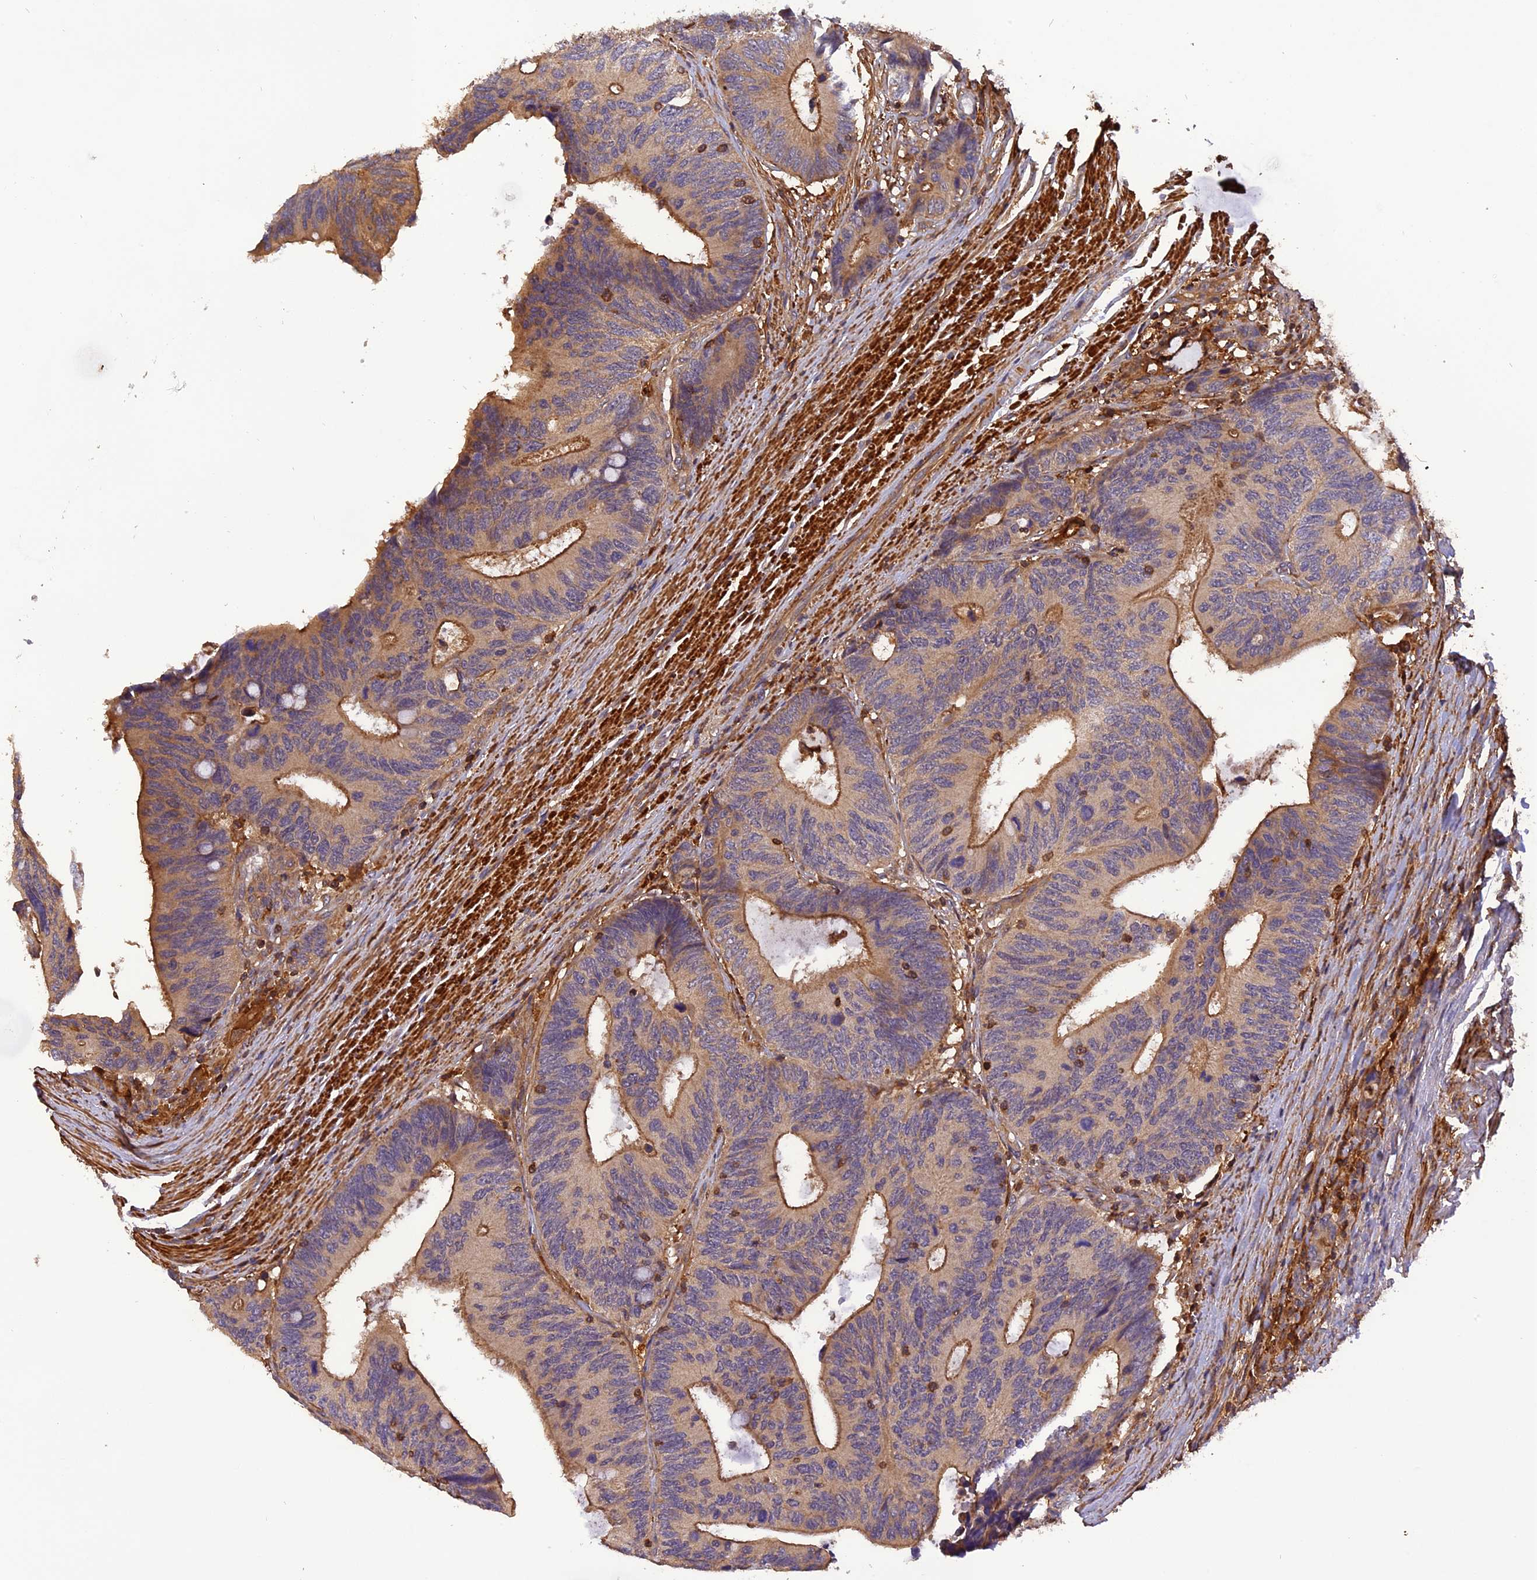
{"staining": {"intensity": "moderate", "quantity": ">75%", "location": "cytoplasmic/membranous"}, "tissue": "colorectal cancer", "cell_type": "Tumor cells", "image_type": "cancer", "snomed": [{"axis": "morphology", "description": "Adenocarcinoma, NOS"}, {"axis": "topography", "description": "Colon"}], "caption": "Moderate cytoplasmic/membranous protein positivity is seen in approximately >75% of tumor cells in colorectal adenocarcinoma.", "gene": "STOML1", "patient": {"sex": "male", "age": 87}}